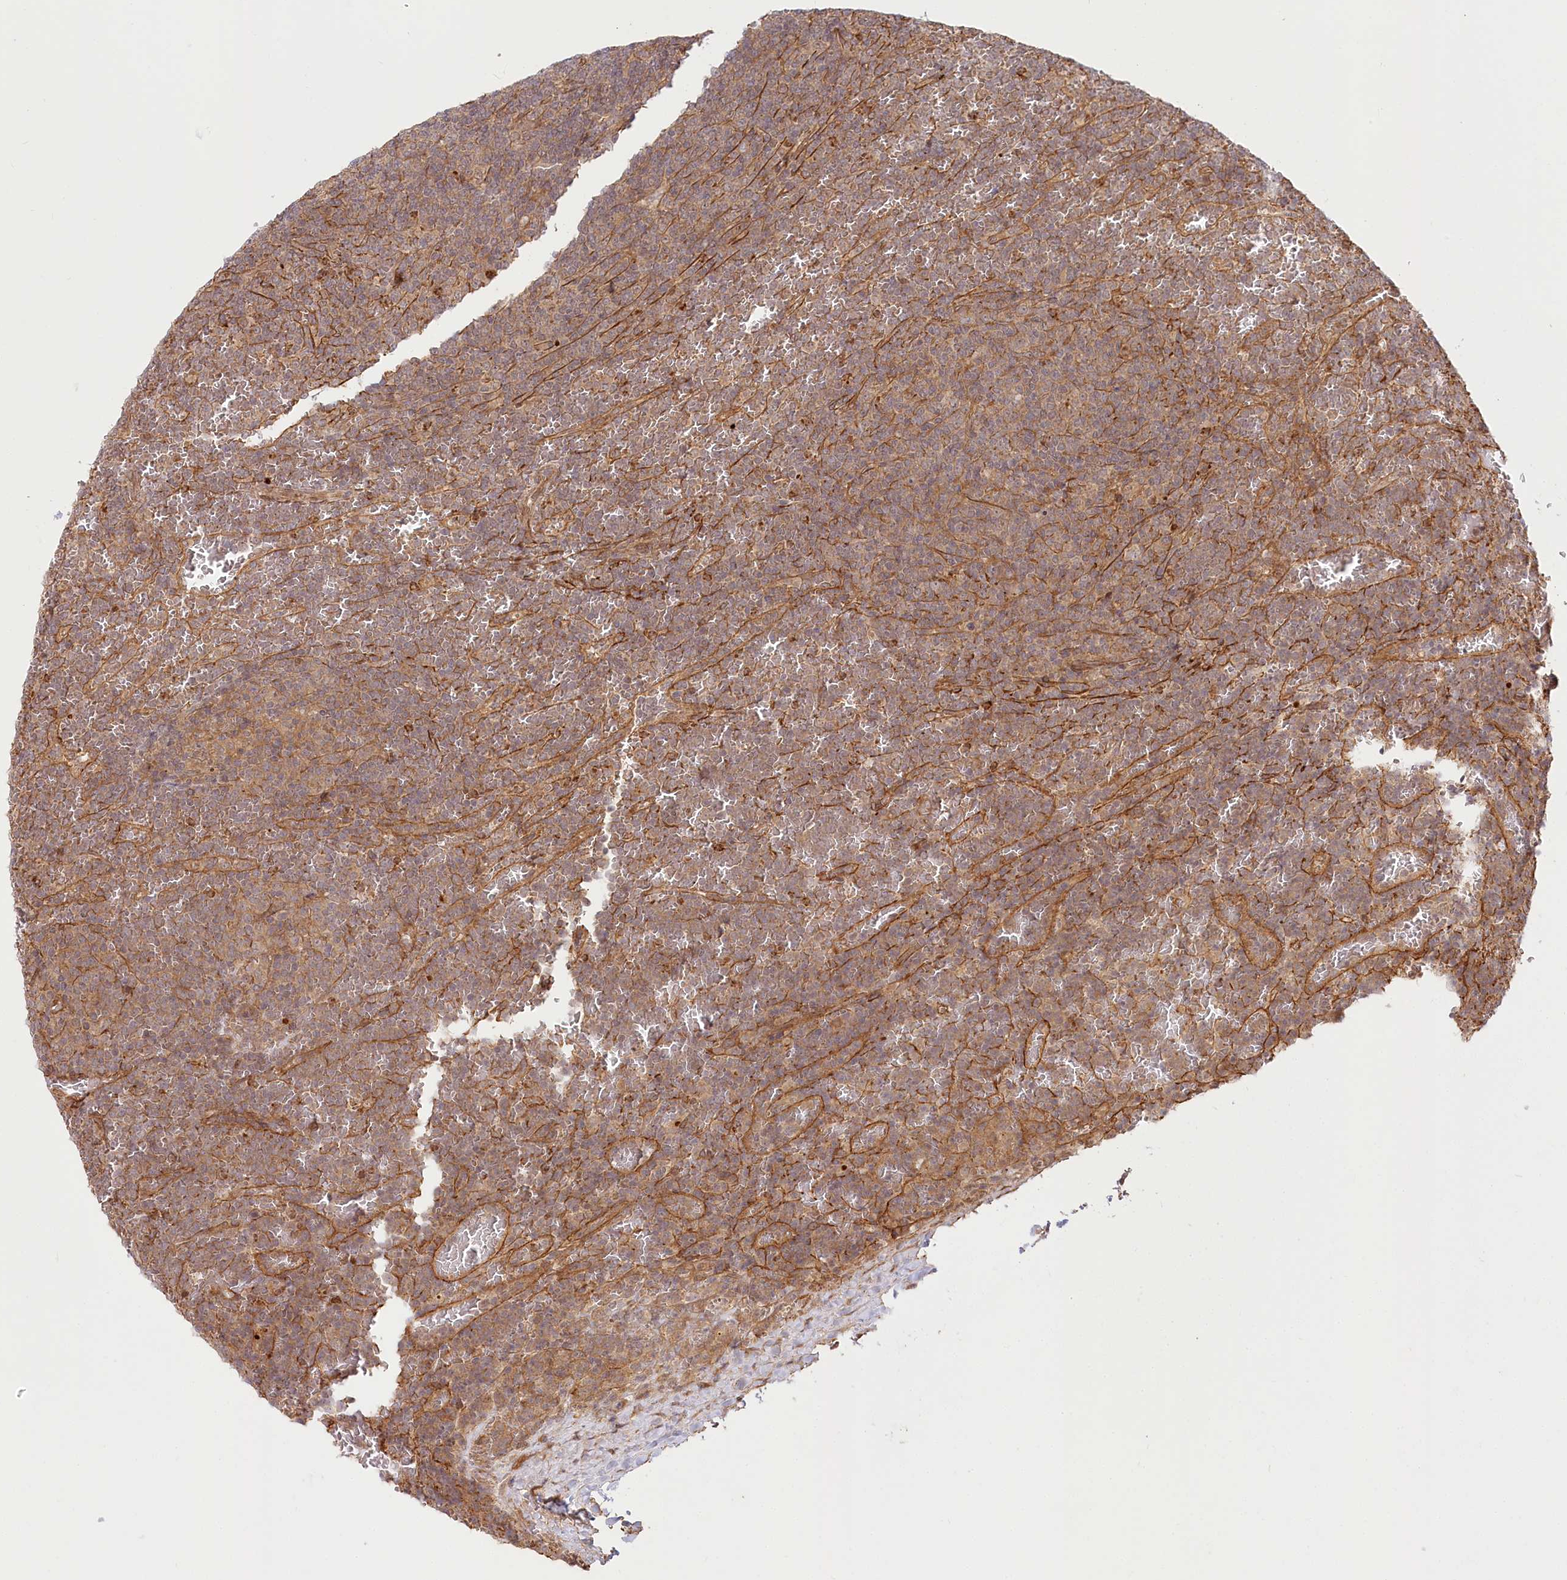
{"staining": {"intensity": "weak", "quantity": ">75%", "location": "cytoplasmic/membranous,nuclear"}, "tissue": "lymphoma", "cell_type": "Tumor cells", "image_type": "cancer", "snomed": [{"axis": "morphology", "description": "Malignant lymphoma, non-Hodgkin's type, Low grade"}, {"axis": "topography", "description": "Spleen"}], "caption": "Brown immunohistochemical staining in lymphoma shows weak cytoplasmic/membranous and nuclear positivity in about >75% of tumor cells. (DAB IHC, brown staining for protein, blue staining for nuclei).", "gene": "CEP70", "patient": {"sex": "female", "age": 19}}